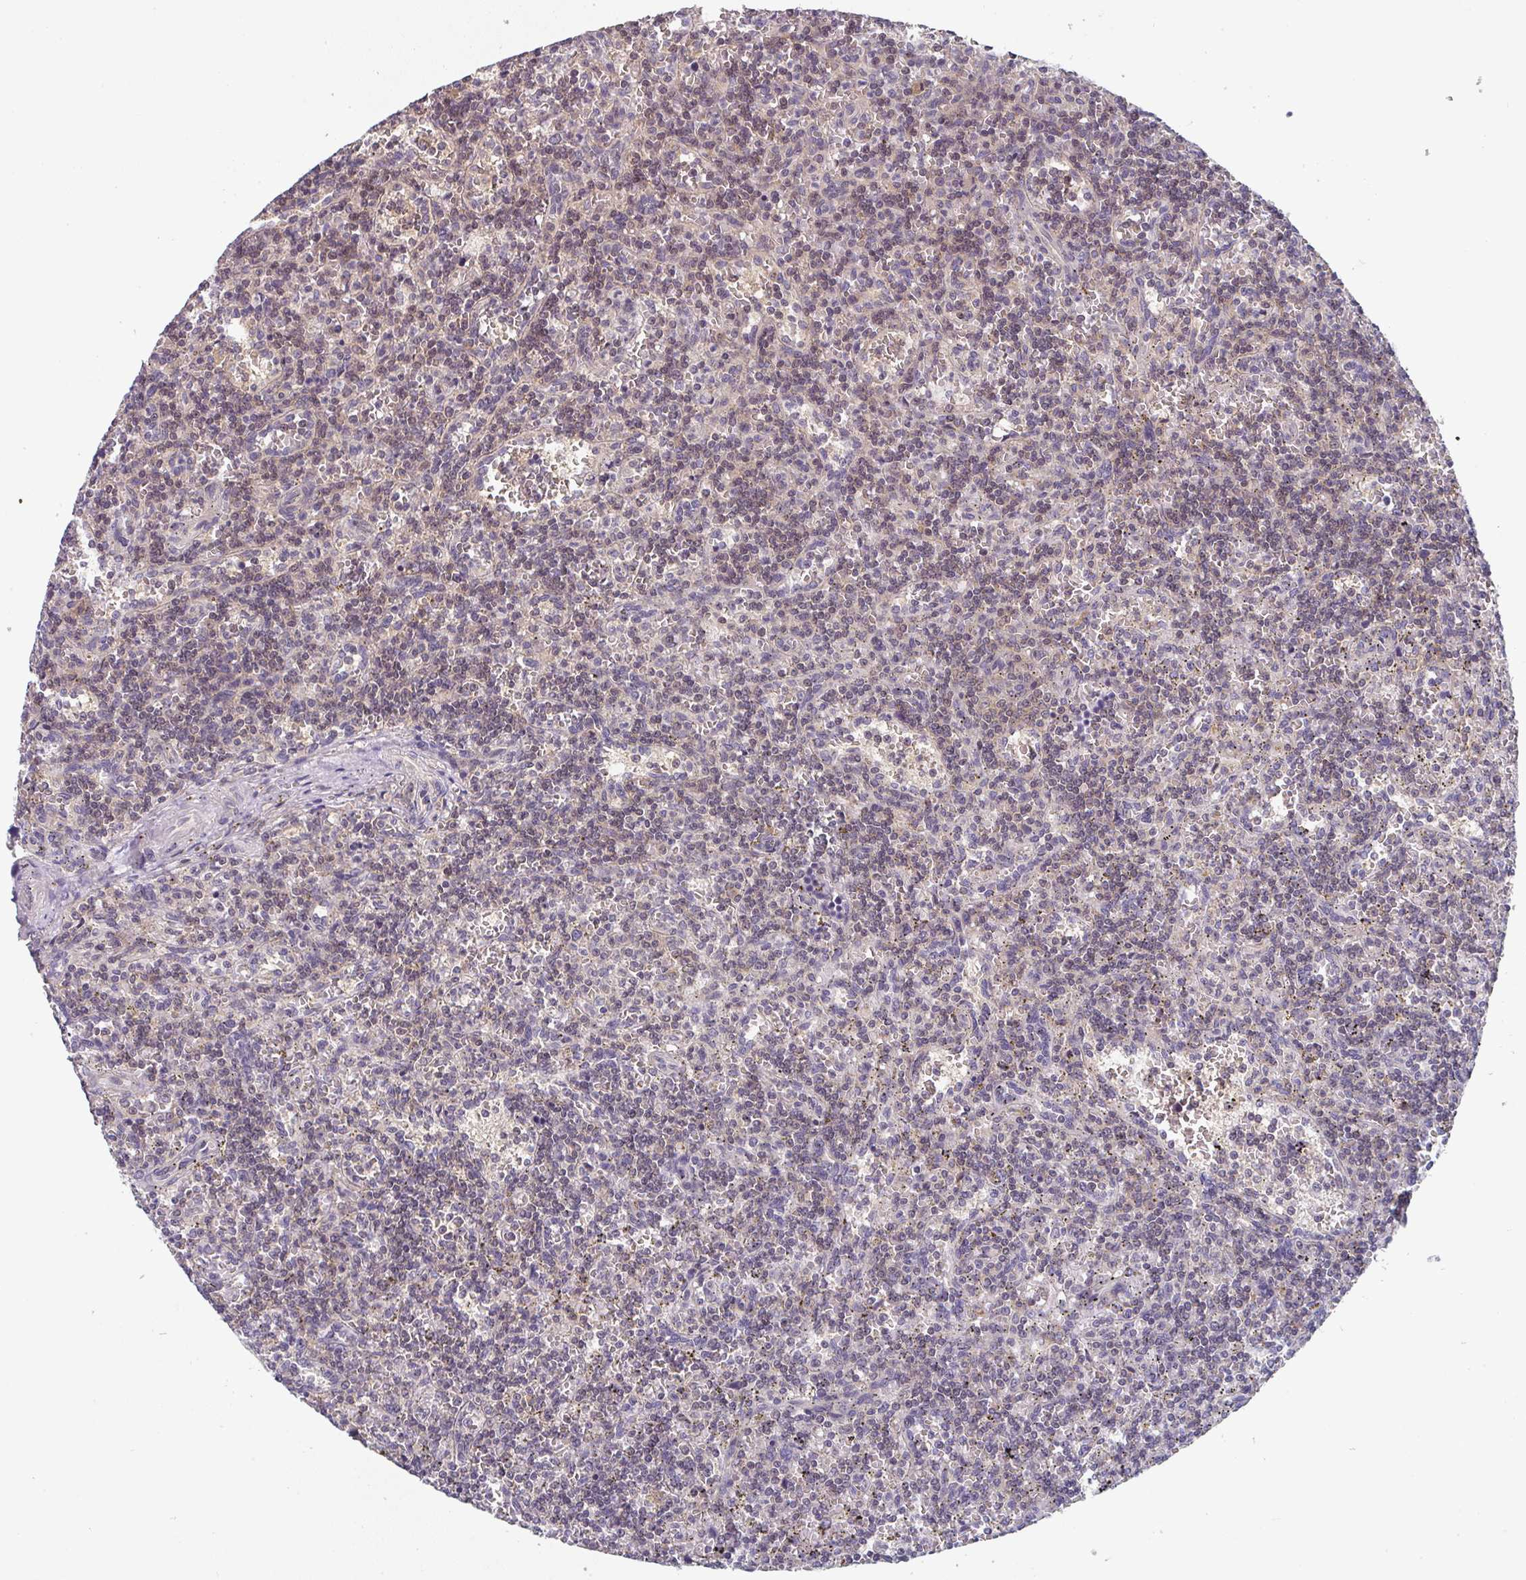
{"staining": {"intensity": "weak", "quantity": "25%-75%", "location": "cytoplasmic/membranous,nuclear"}, "tissue": "lymphoma", "cell_type": "Tumor cells", "image_type": "cancer", "snomed": [{"axis": "morphology", "description": "Malignant lymphoma, non-Hodgkin's type, Low grade"}, {"axis": "topography", "description": "Spleen"}], "caption": "High-power microscopy captured an immunohistochemistry (IHC) histopathology image of lymphoma, revealing weak cytoplasmic/membranous and nuclear staining in about 25%-75% of tumor cells.", "gene": "RANGRF", "patient": {"sex": "male", "age": 73}}